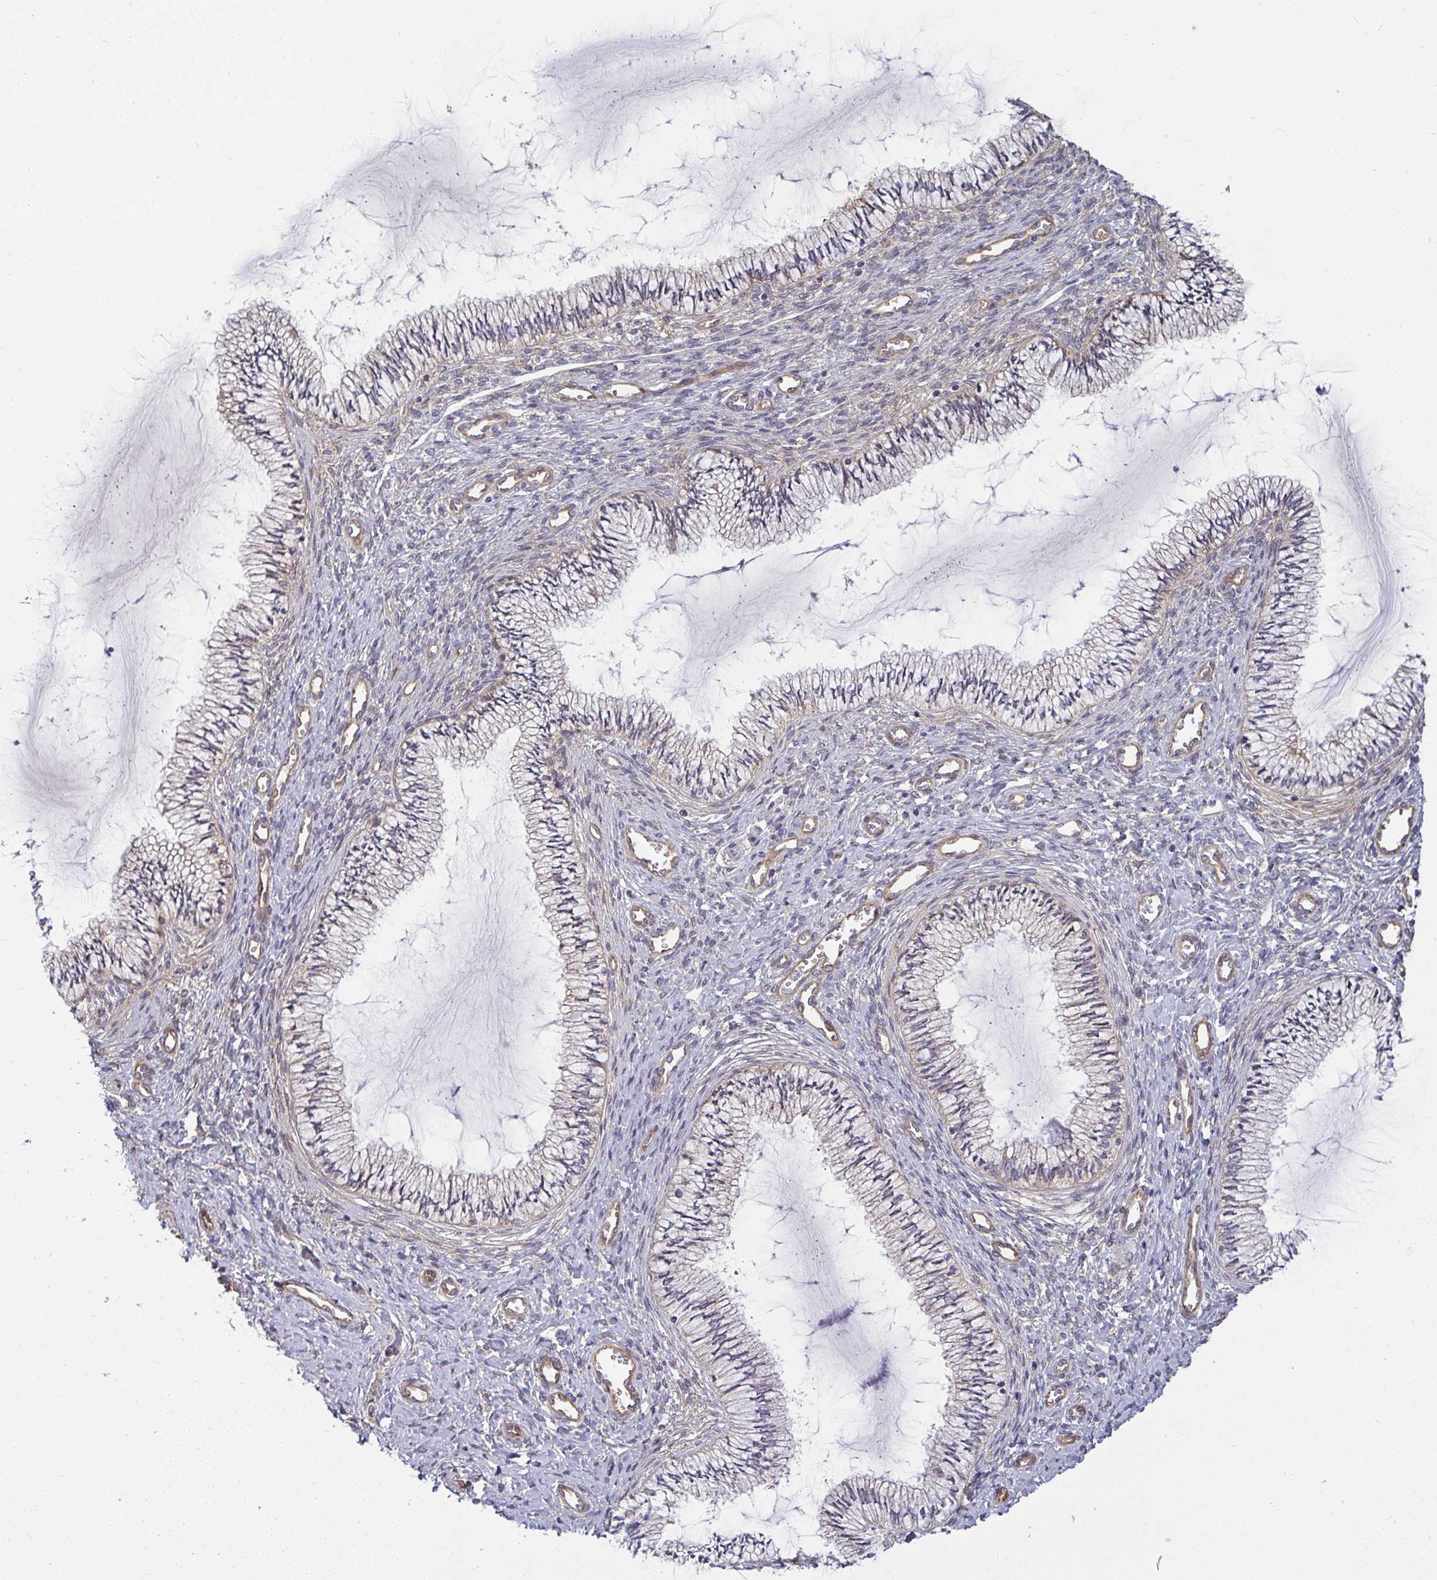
{"staining": {"intensity": "negative", "quantity": "none", "location": "none"}, "tissue": "cervix", "cell_type": "Glandular cells", "image_type": "normal", "snomed": [{"axis": "morphology", "description": "Normal tissue, NOS"}, {"axis": "topography", "description": "Cervix"}], "caption": "There is no significant expression in glandular cells of cervix. (DAB (3,3'-diaminobenzidine) immunohistochemistry (IHC) visualized using brightfield microscopy, high magnification).", "gene": "IFIT3", "patient": {"sex": "female", "age": 24}}